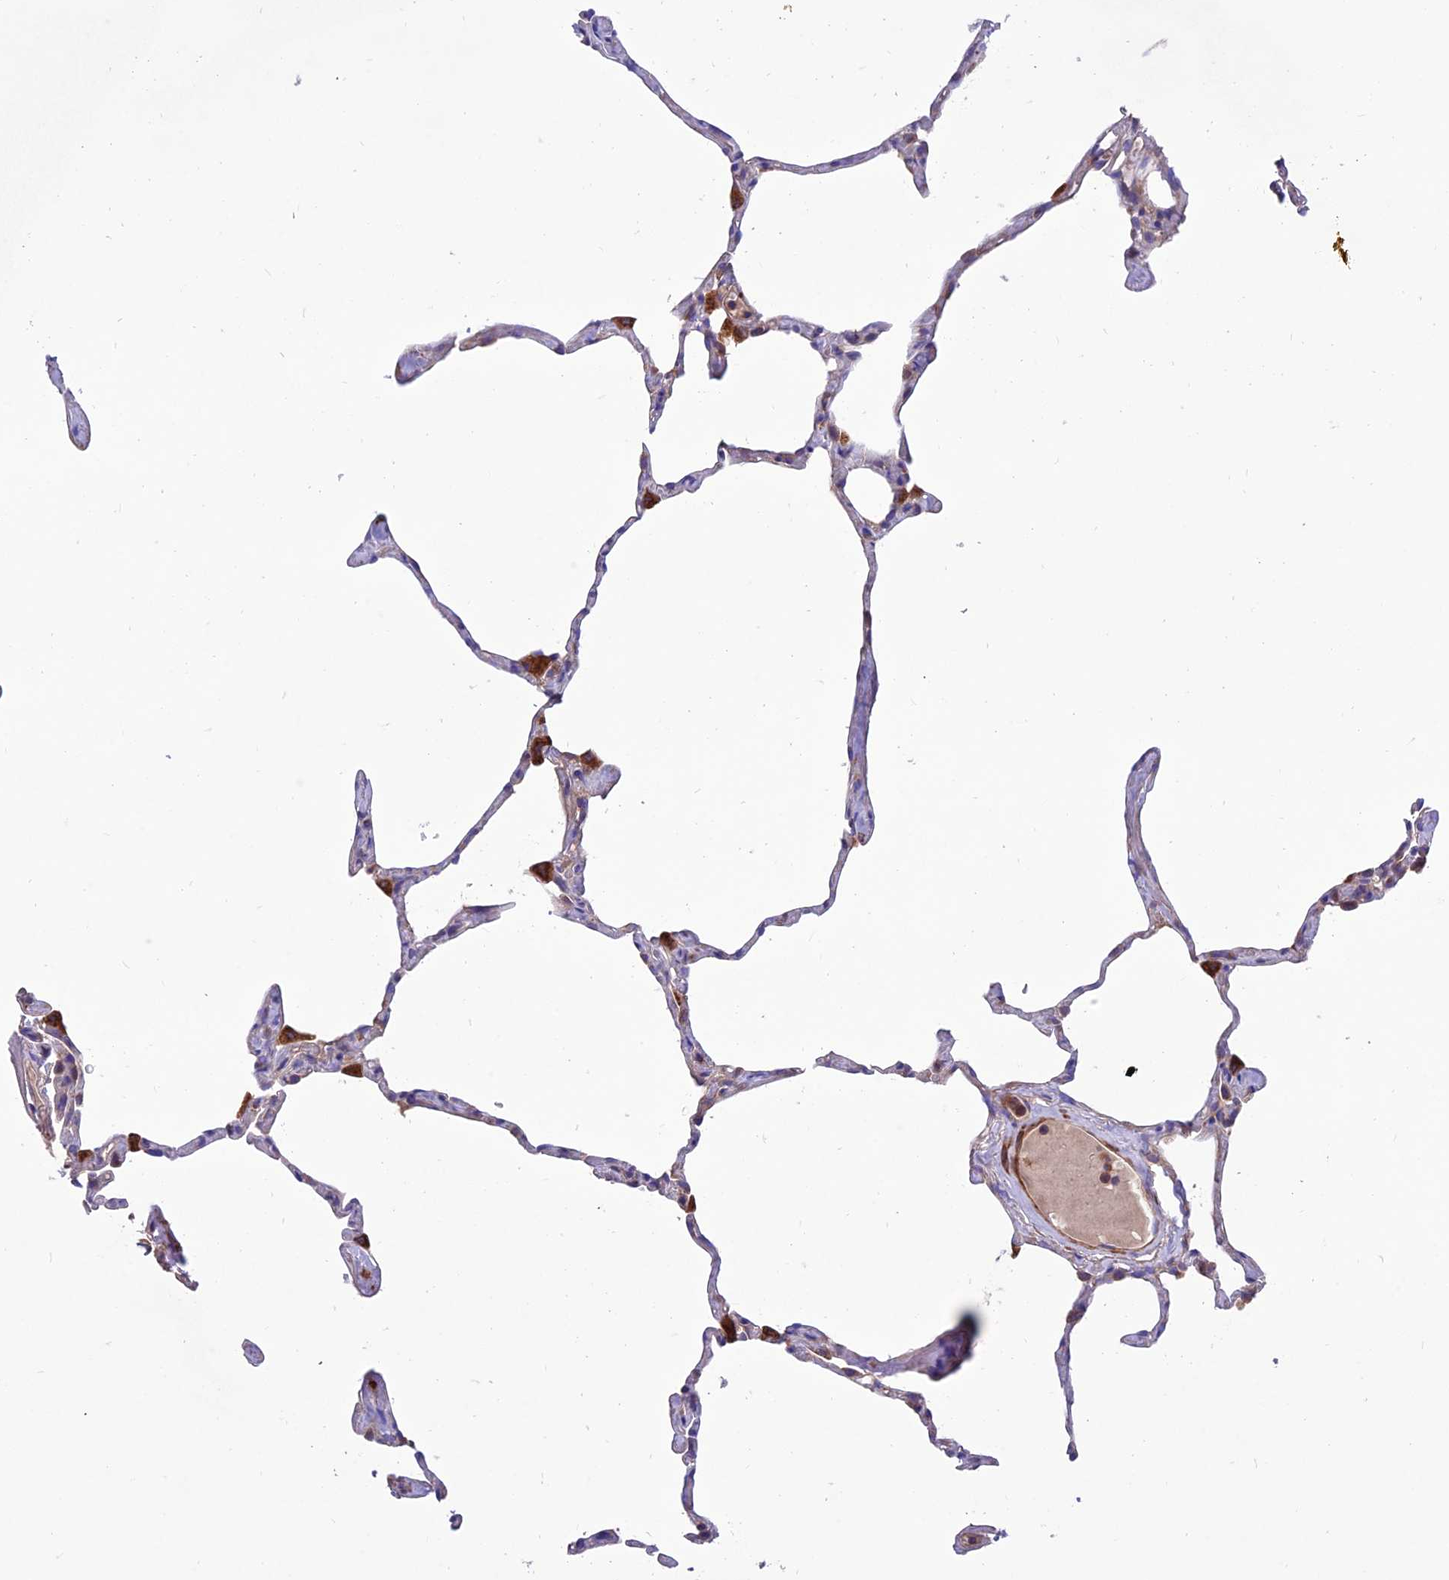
{"staining": {"intensity": "negative", "quantity": "none", "location": "none"}, "tissue": "lung", "cell_type": "Alveolar cells", "image_type": "normal", "snomed": [{"axis": "morphology", "description": "Normal tissue, NOS"}, {"axis": "topography", "description": "Lung"}], "caption": "Immunohistochemical staining of normal lung reveals no significant expression in alveolar cells. The staining was performed using DAB to visualize the protein expression in brown, while the nuclei were stained in blue with hematoxylin (Magnification: 20x).", "gene": "VPS16", "patient": {"sex": "male", "age": 65}}